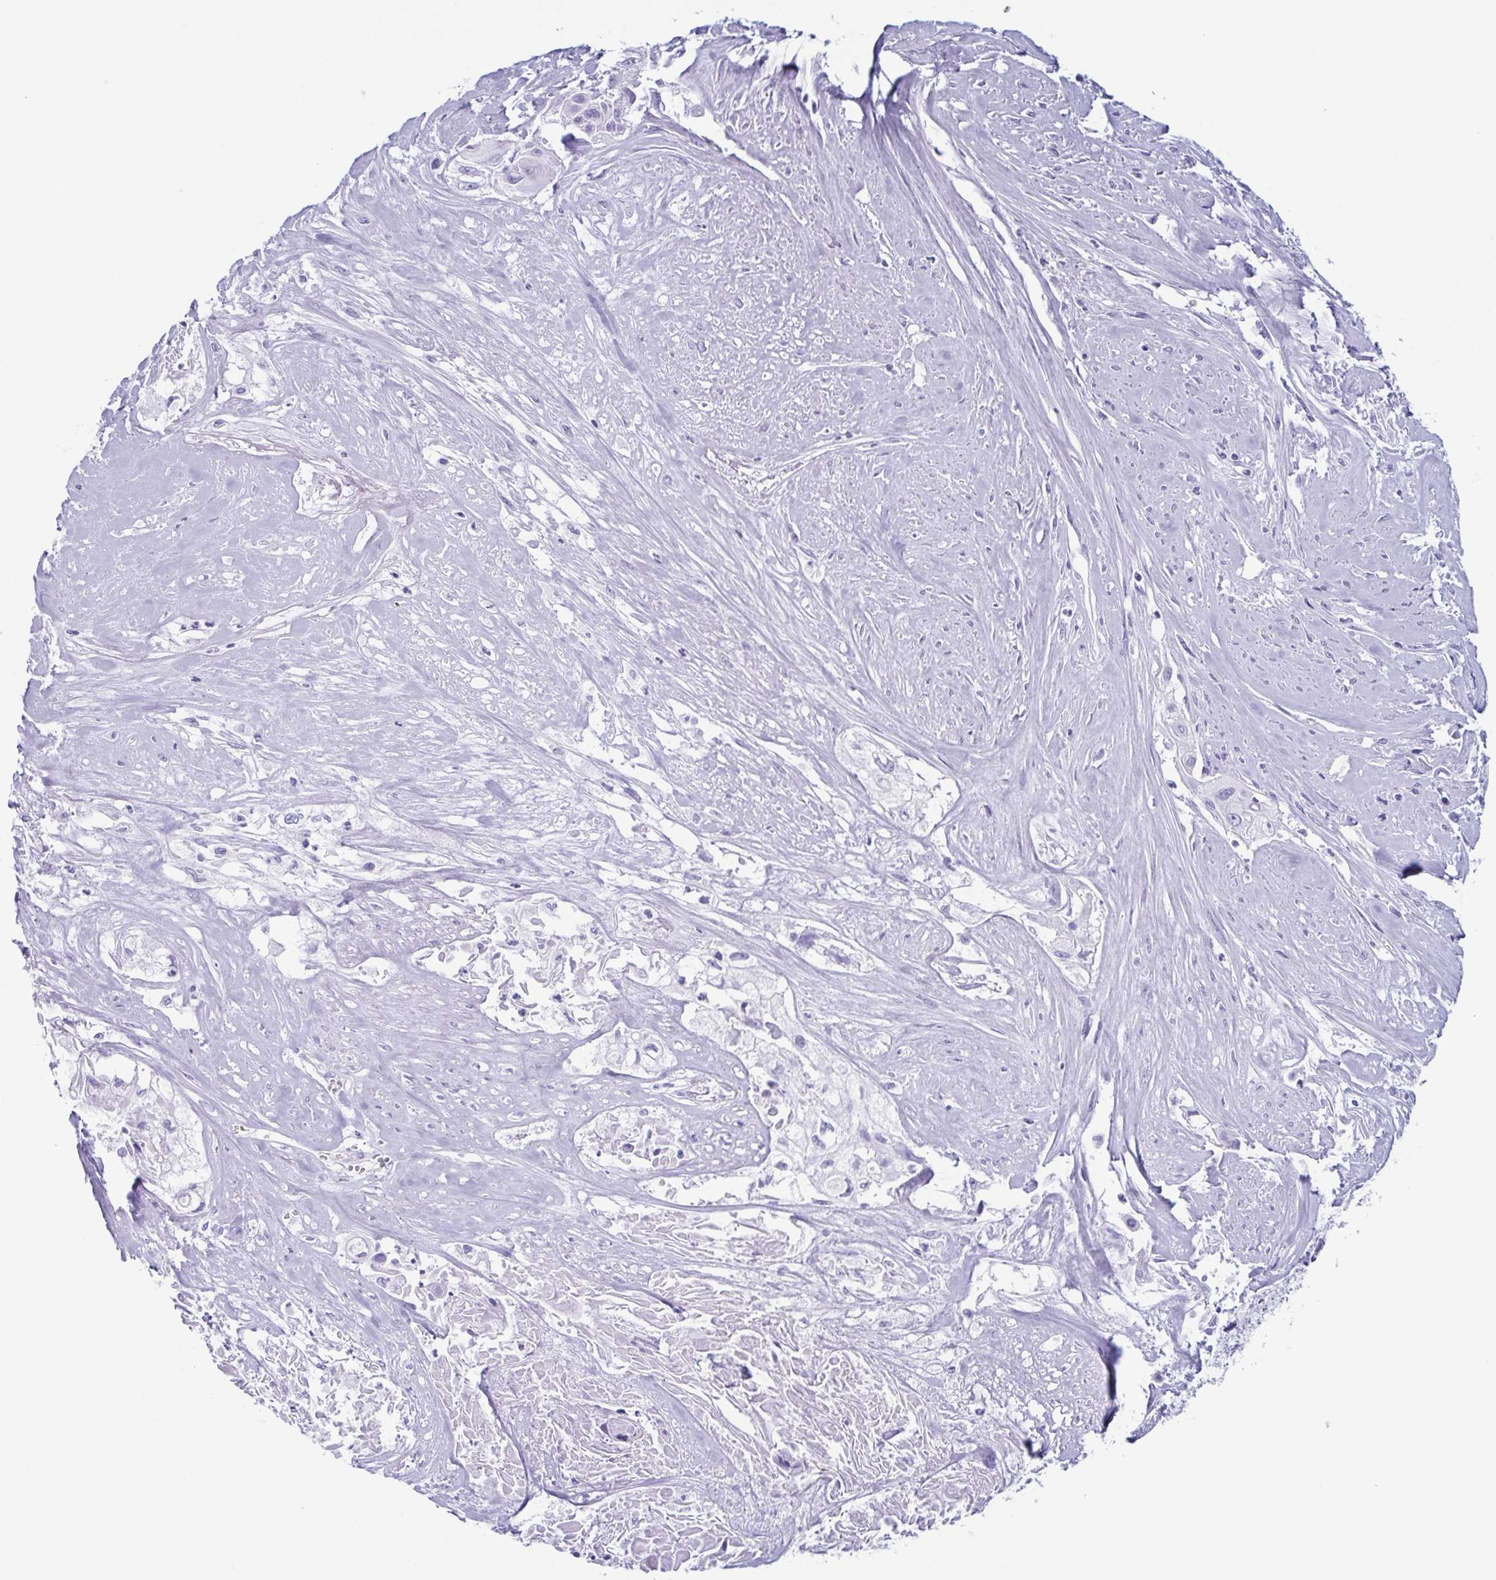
{"staining": {"intensity": "negative", "quantity": "none", "location": "none"}, "tissue": "cervical cancer", "cell_type": "Tumor cells", "image_type": "cancer", "snomed": [{"axis": "morphology", "description": "Squamous cell carcinoma, NOS"}, {"axis": "topography", "description": "Cervix"}], "caption": "Tumor cells are negative for protein expression in human cervical cancer.", "gene": "ENKUR", "patient": {"sex": "female", "age": 49}}